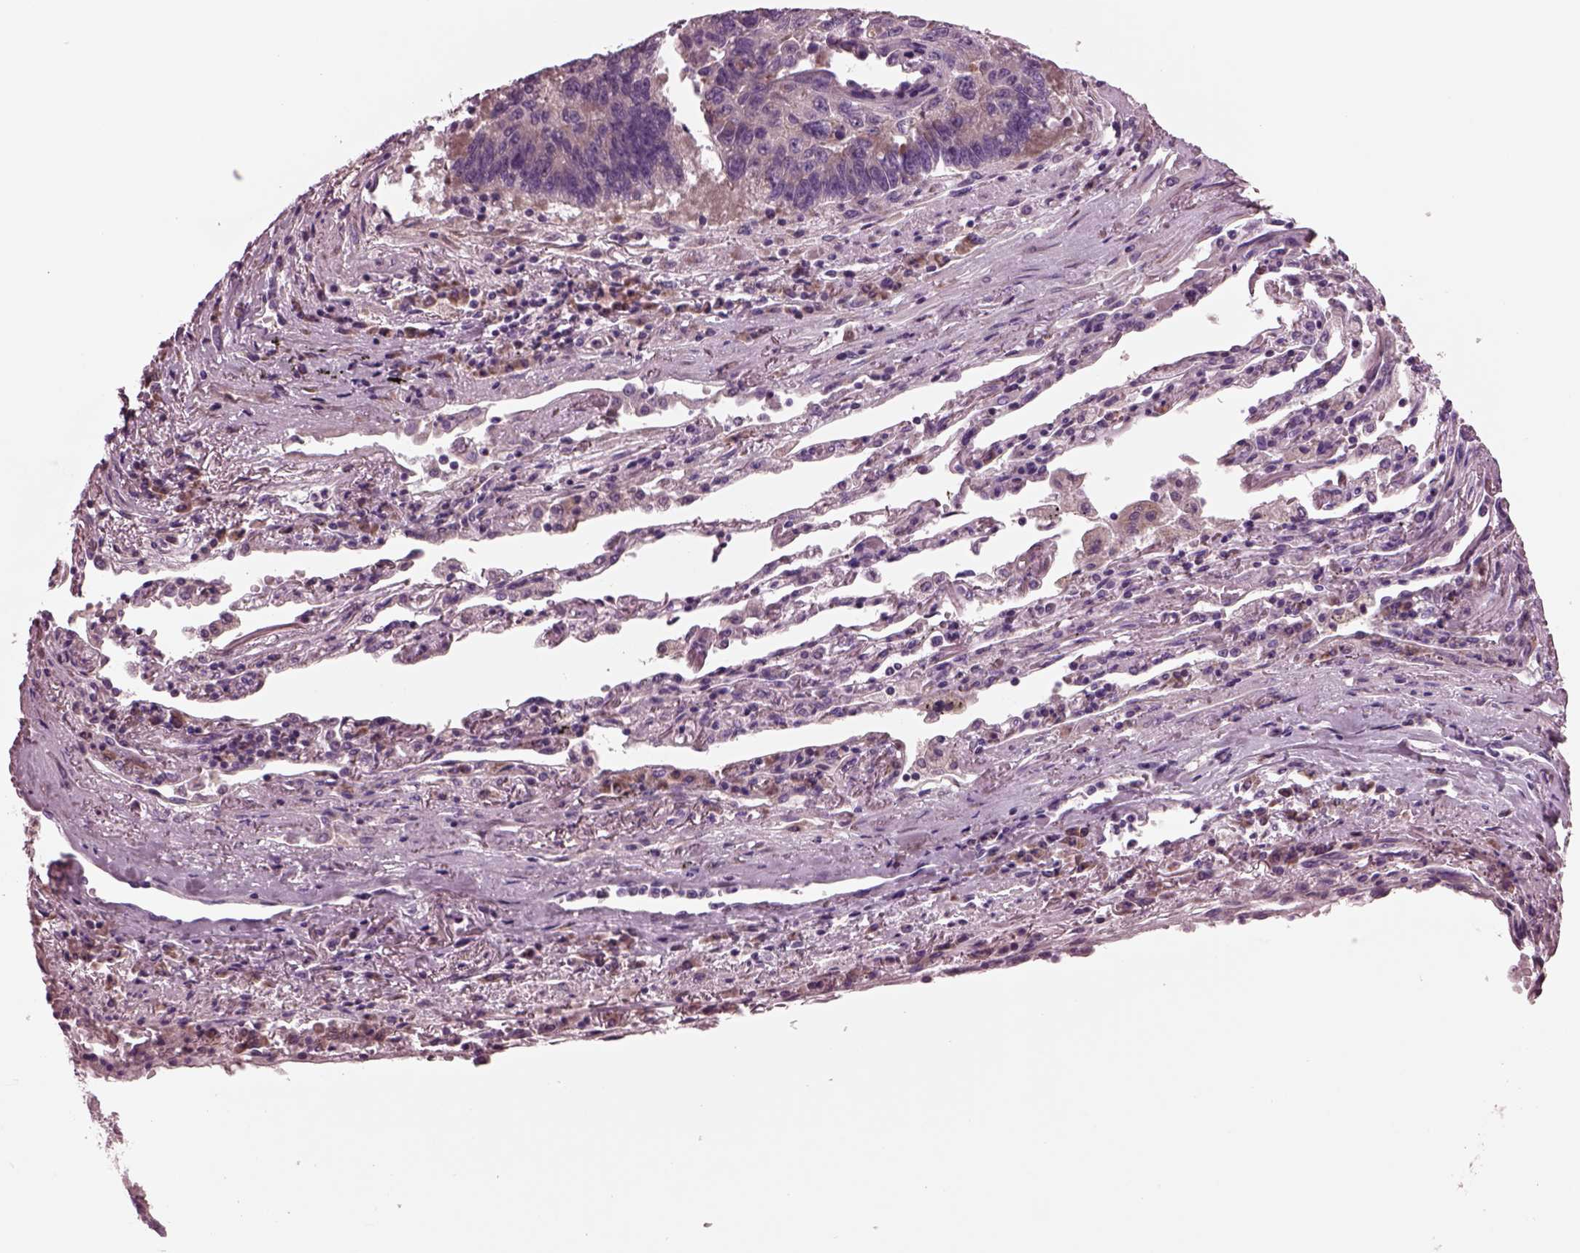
{"staining": {"intensity": "weak", "quantity": "25%-75%", "location": "cytoplasmic/membranous"}, "tissue": "lung cancer", "cell_type": "Tumor cells", "image_type": "cancer", "snomed": [{"axis": "morphology", "description": "Squamous cell carcinoma, NOS"}, {"axis": "topography", "description": "Lung"}], "caption": "There is low levels of weak cytoplasmic/membranous staining in tumor cells of lung squamous cell carcinoma, as demonstrated by immunohistochemical staining (brown color).", "gene": "AP4M1", "patient": {"sex": "male", "age": 73}}